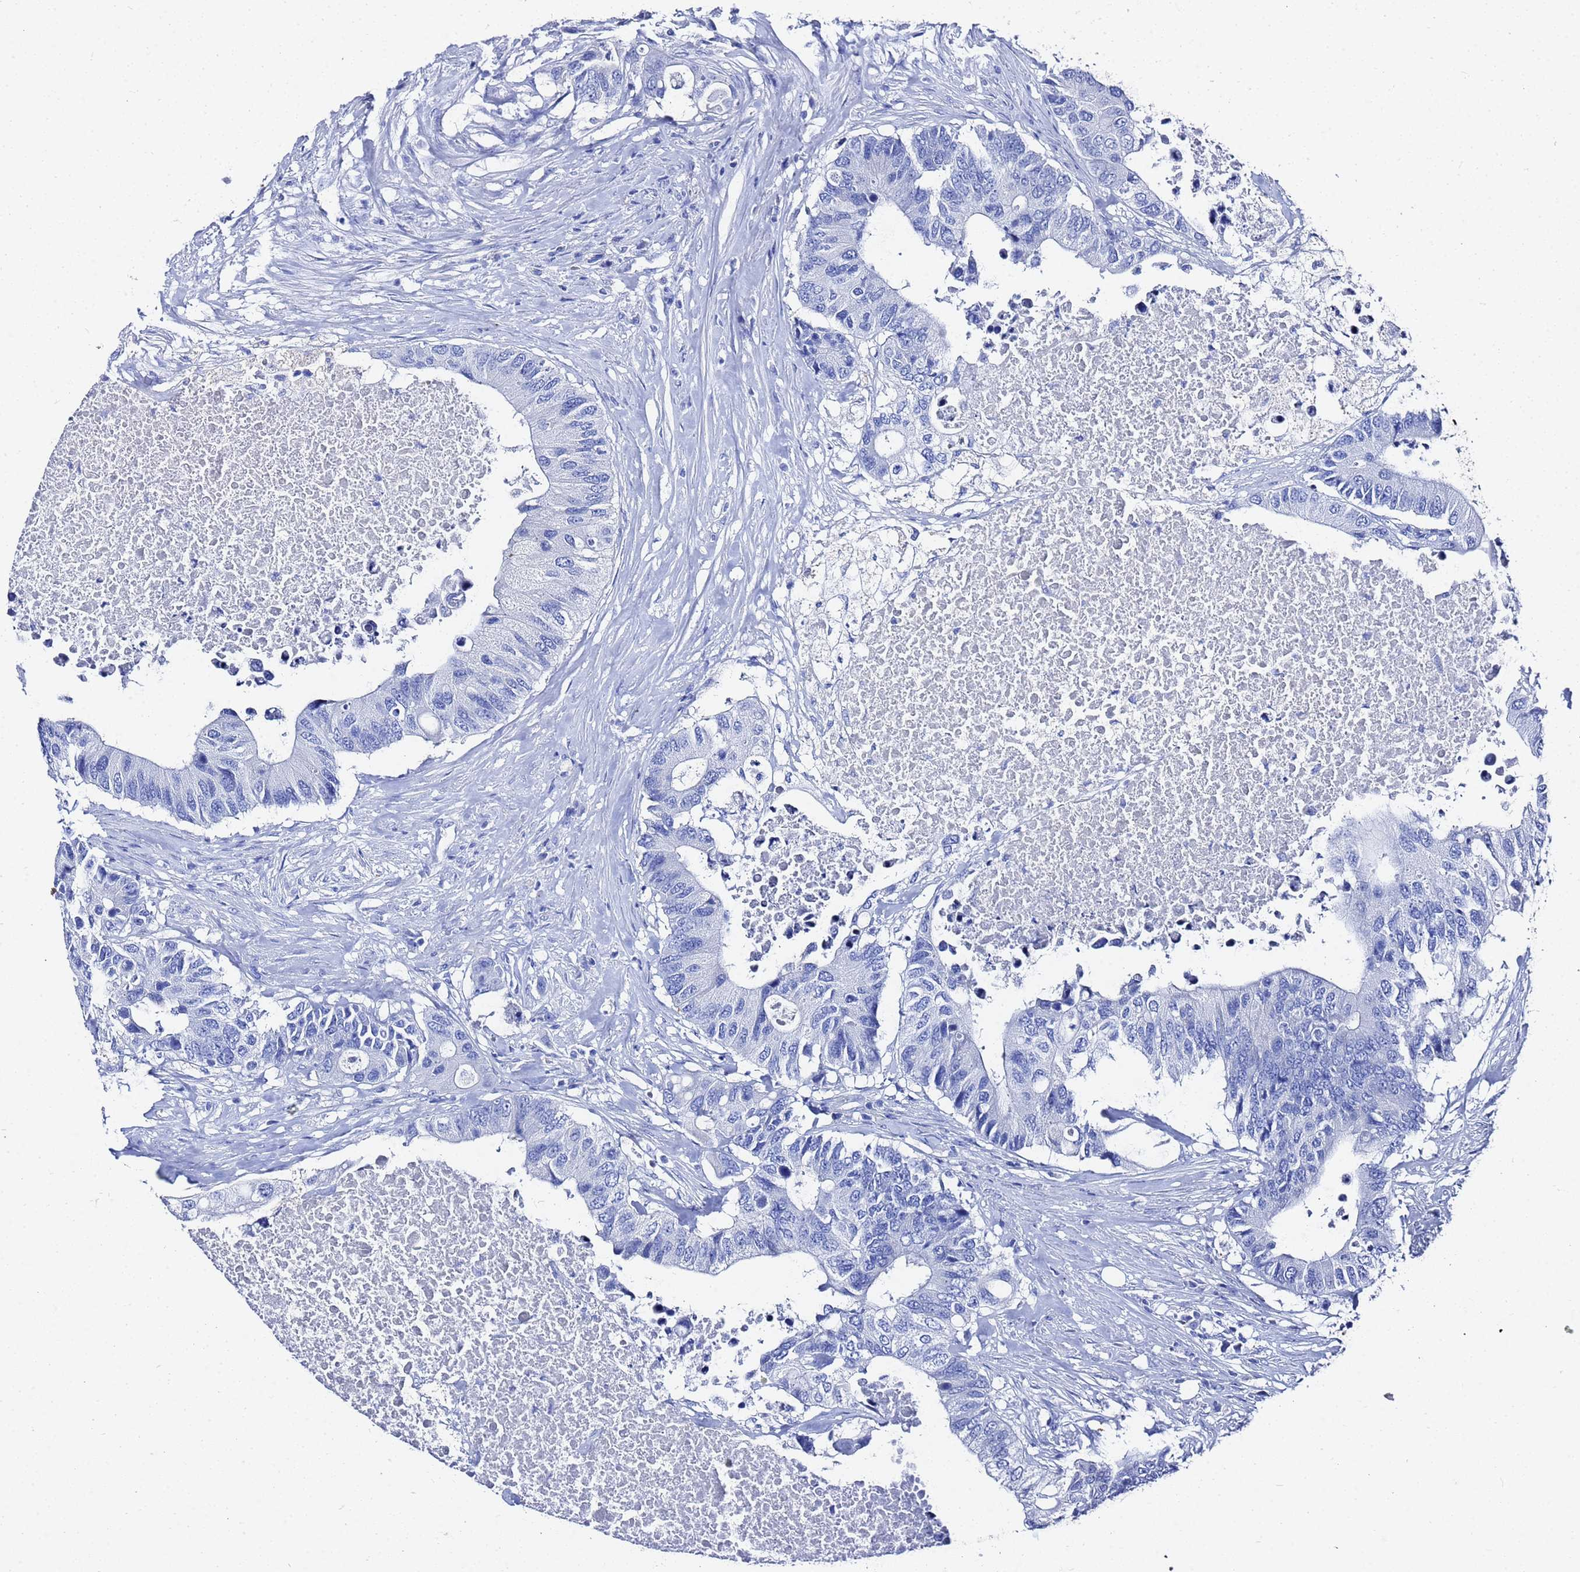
{"staining": {"intensity": "negative", "quantity": "none", "location": "none"}, "tissue": "colorectal cancer", "cell_type": "Tumor cells", "image_type": "cancer", "snomed": [{"axis": "morphology", "description": "Adenocarcinoma, NOS"}, {"axis": "topography", "description": "Colon"}], "caption": "A micrograph of colorectal adenocarcinoma stained for a protein demonstrates no brown staining in tumor cells. The staining was performed using DAB (3,3'-diaminobenzidine) to visualize the protein expression in brown, while the nuclei were stained in blue with hematoxylin (Magnification: 20x).", "gene": "GGT1", "patient": {"sex": "male", "age": 71}}